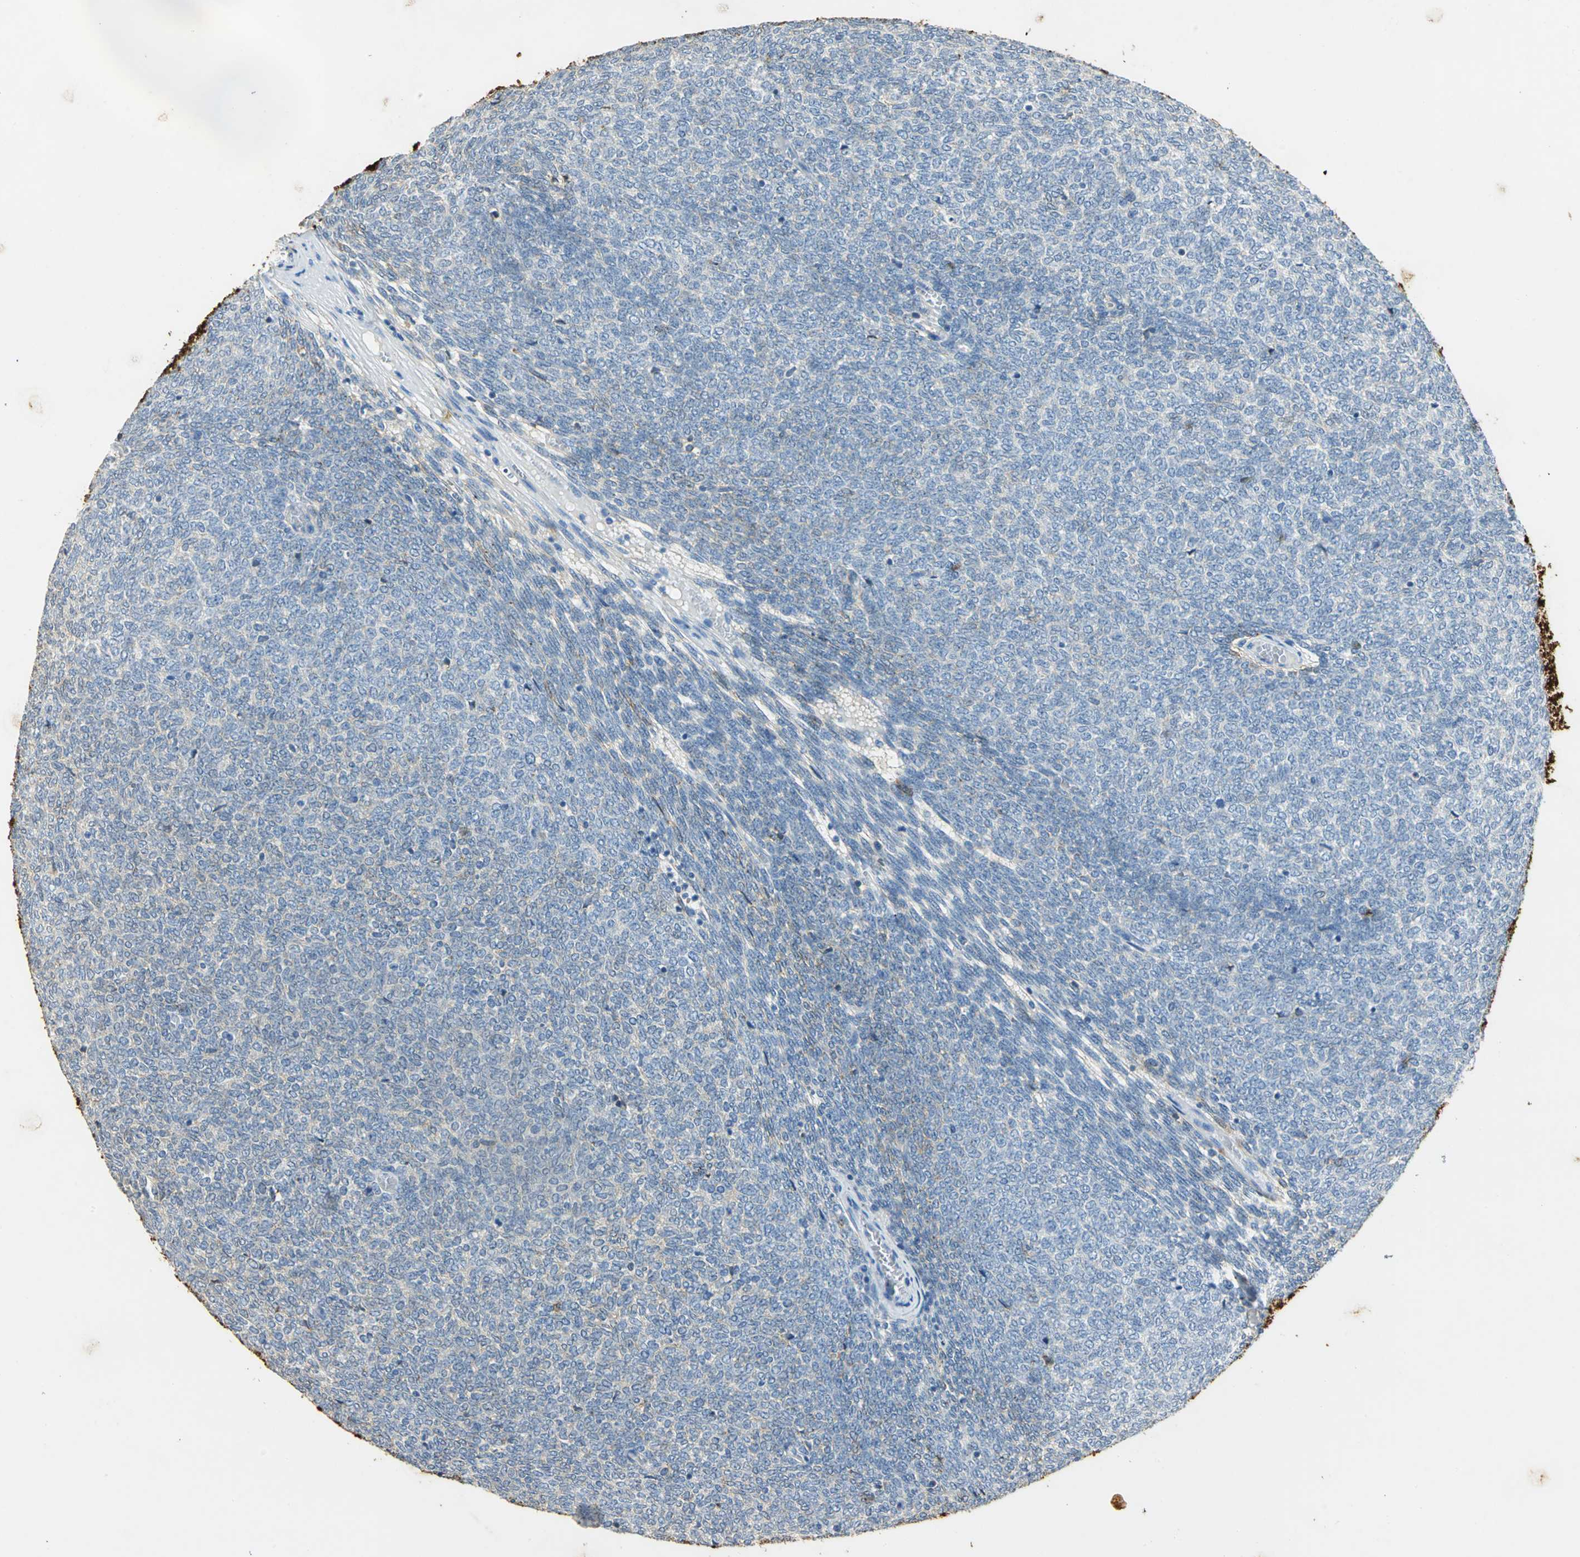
{"staining": {"intensity": "negative", "quantity": "none", "location": "none"}, "tissue": "renal cancer", "cell_type": "Tumor cells", "image_type": "cancer", "snomed": [{"axis": "morphology", "description": "Neoplasm, malignant, NOS"}, {"axis": "topography", "description": "Kidney"}], "caption": "The histopathology image displays no significant expression in tumor cells of renal cancer.", "gene": "ANXA4", "patient": {"sex": "male", "age": 28}}